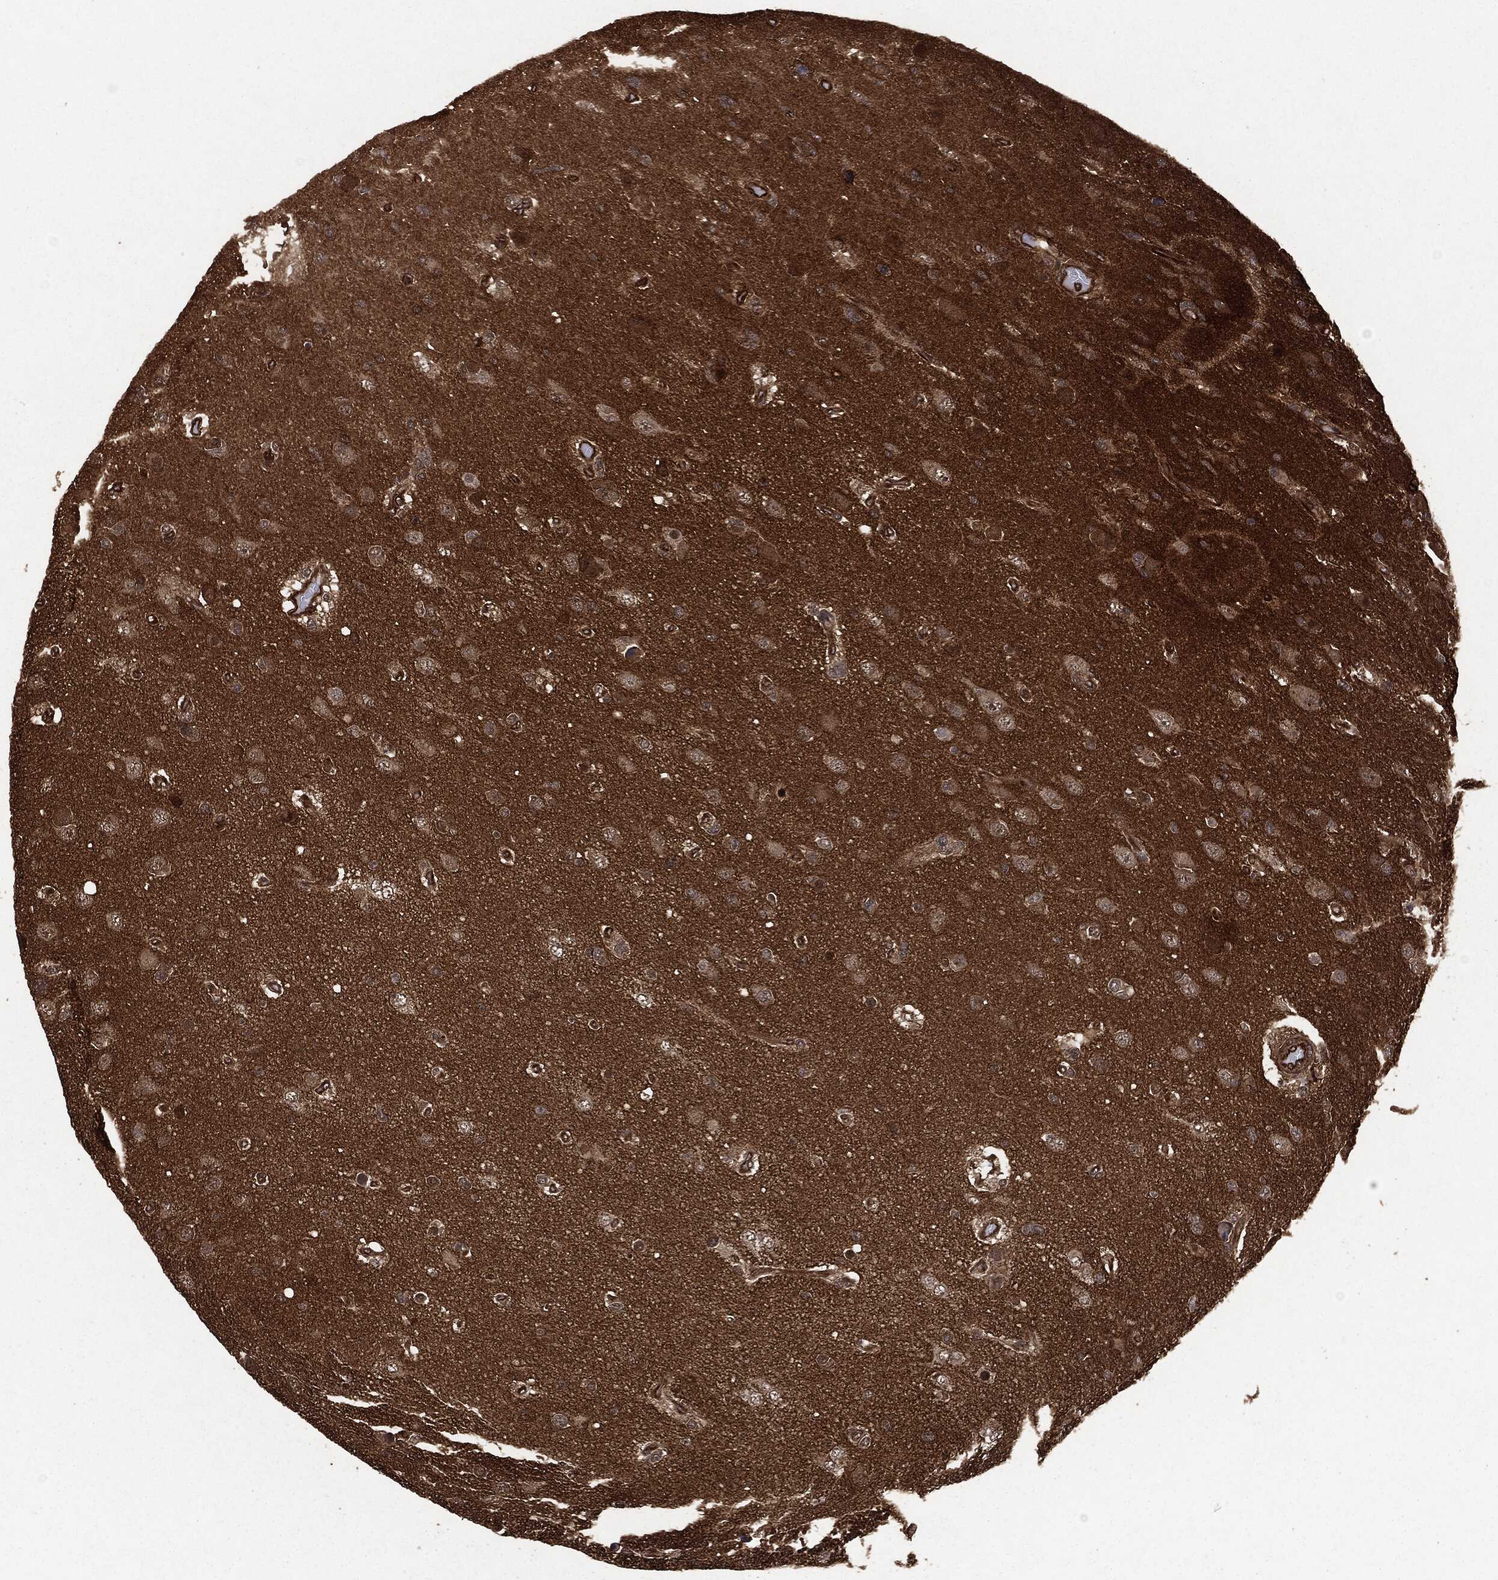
{"staining": {"intensity": "negative", "quantity": "none", "location": "none"}, "tissue": "glioma", "cell_type": "Tumor cells", "image_type": "cancer", "snomed": [{"axis": "morphology", "description": "Glioma, malignant, High grade"}, {"axis": "topography", "description": "Cerebral cortex"}], "caption": "Immunohistochemistry photomicrograph of malignant glioma (high-grade) stained for a protein (brown), which reveals no staining in tumor cells. (Brightfield microscopy of DAB immunohistochemistry (IHC) at high magnification).", "gene": "HRAS", "patient": {"sex": "male", "age": 70}}